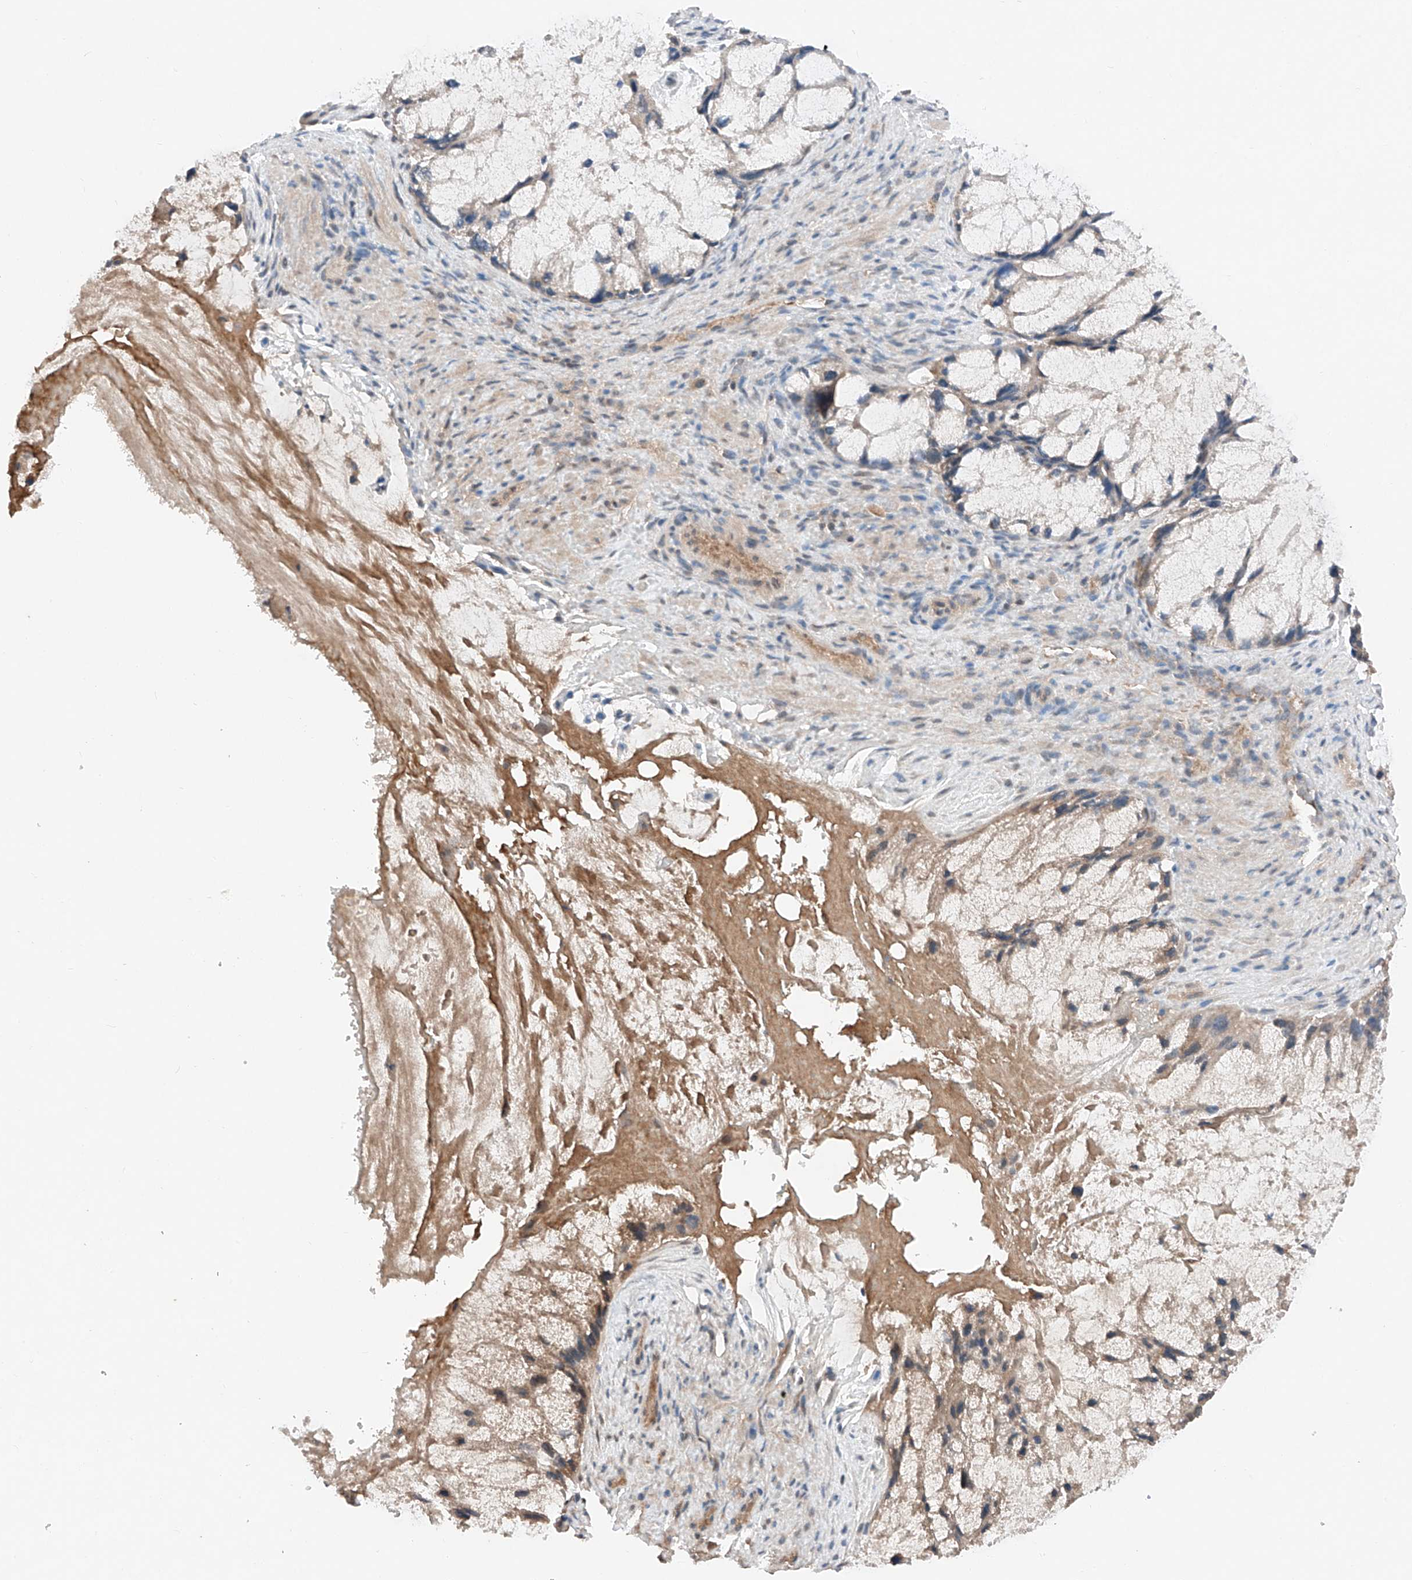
{"staining": {"intensity": "weak", "quantity": "<25%", "location": "cytoplasmic/membranous"}, "tissue": "ovarian cancer", "cell_type": "Tumor cells", "image_type": "cancer", "snomed": [{"axis": "morphology", "description": "Cystadenocarcinoma, mucinous, NOS"}, {"axis": "topography", "description": "Ovary"}], "caption": "An immunohistochemistry micrograph of ovarian mucinous cystadenocarcinoma is shown. There is no staining in tumor cells of ovarian mucinous cystadenocarcinoma. (Brightfield microscopy of DAB IHC at high magnification).", "gene": "TBX4", "patient": {"sex": "female", "age": 37}}